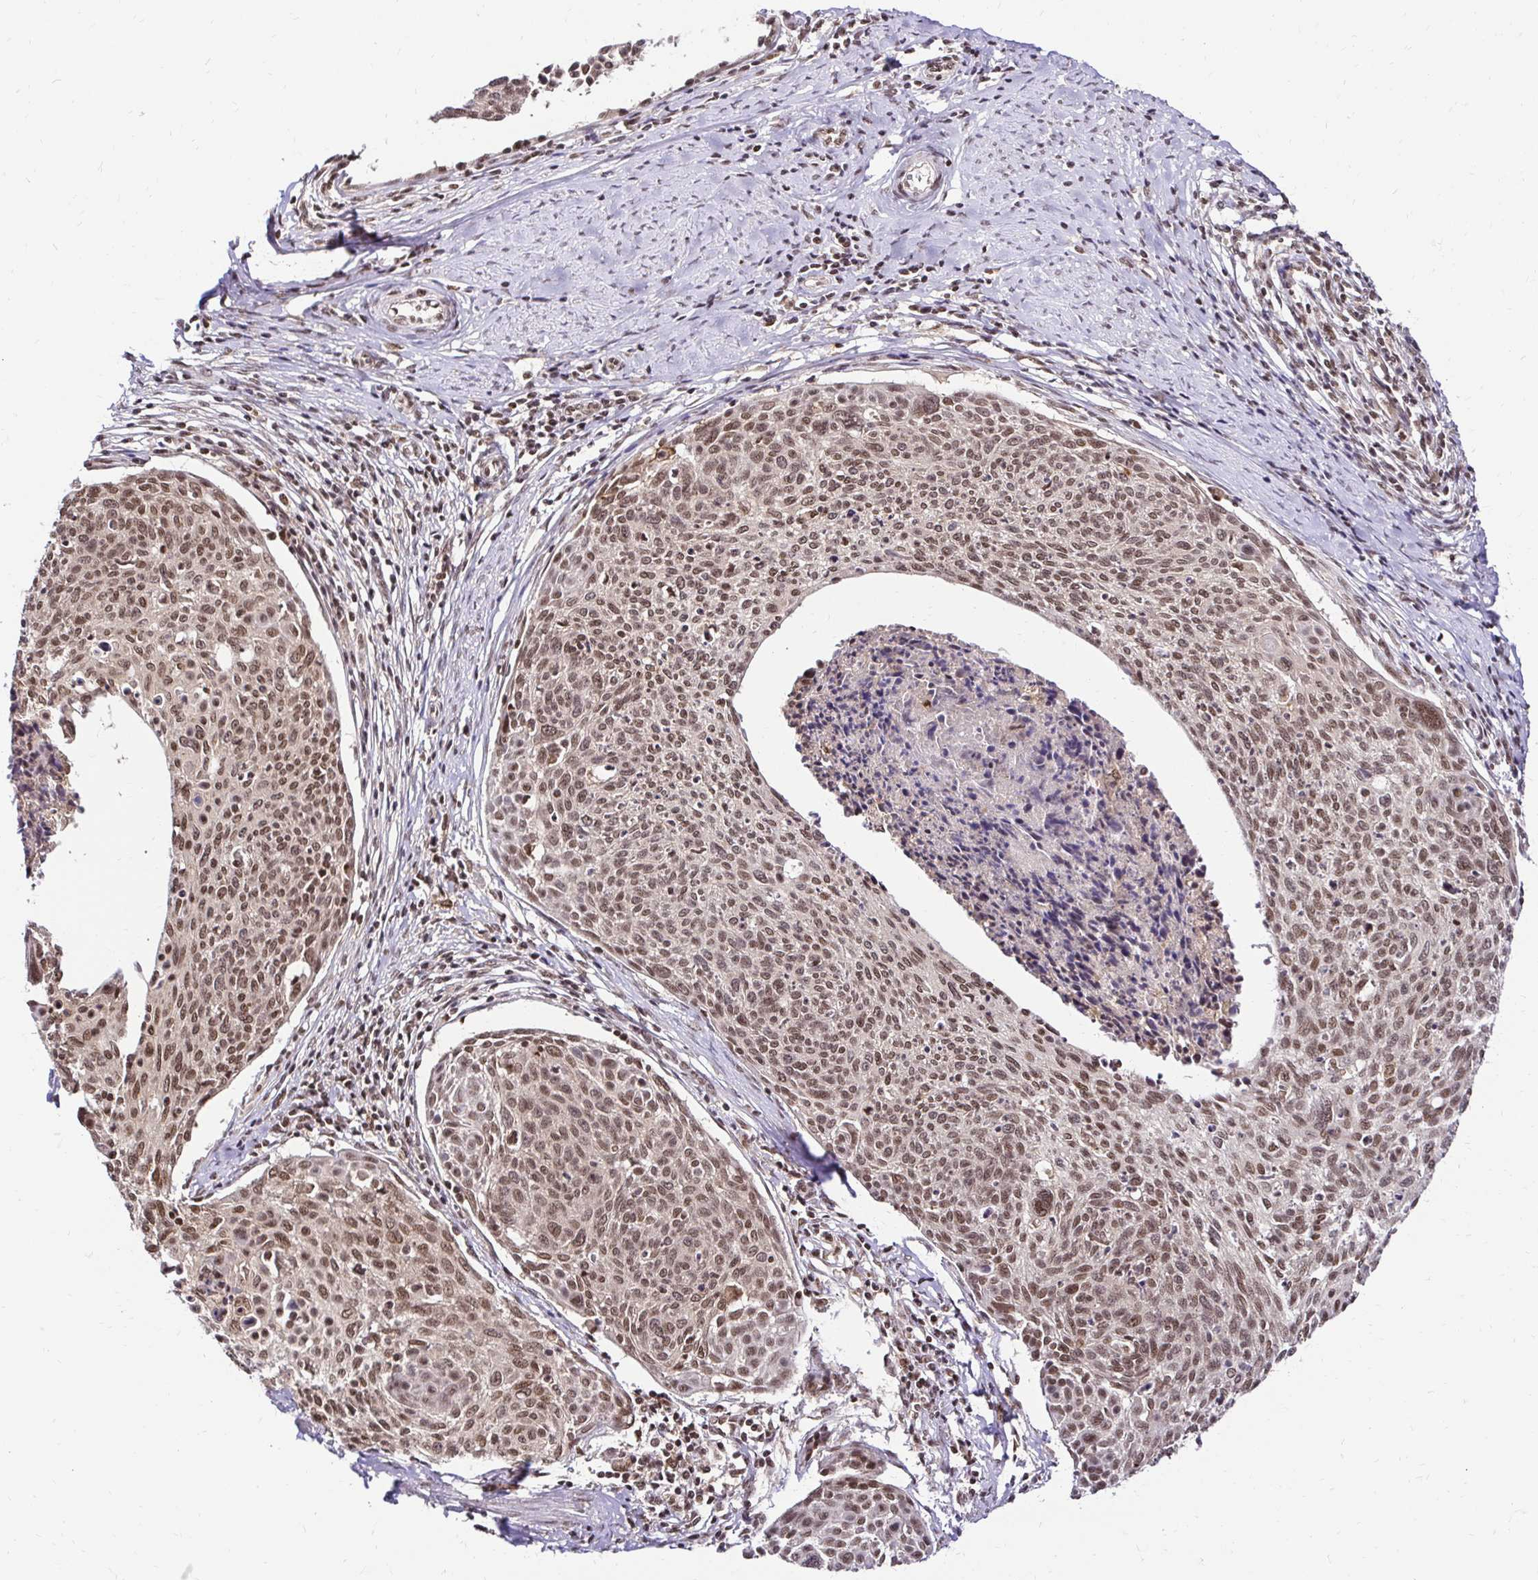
{"staining": {"intensity": "moderate", "quantity": ">75%", "location": "nuclear"}, "tissue": "cervical cancer", "cell_type": "Tumor cells", "image_type": "cancer", "snomed": [{"axis": "morphology", "description": "Squamous cell carcinoma, NOS"}, {"axis": "topography", "description": "Cervix"}], "caption": "Moderate nuclear staining for a protein is present in about >75% of tumor cells of cervical cancer (squamous cell carcinoma) using immunohistochemistry.", "gene": "GLYR1", "patient": {"sex": "female", "age": 49}}